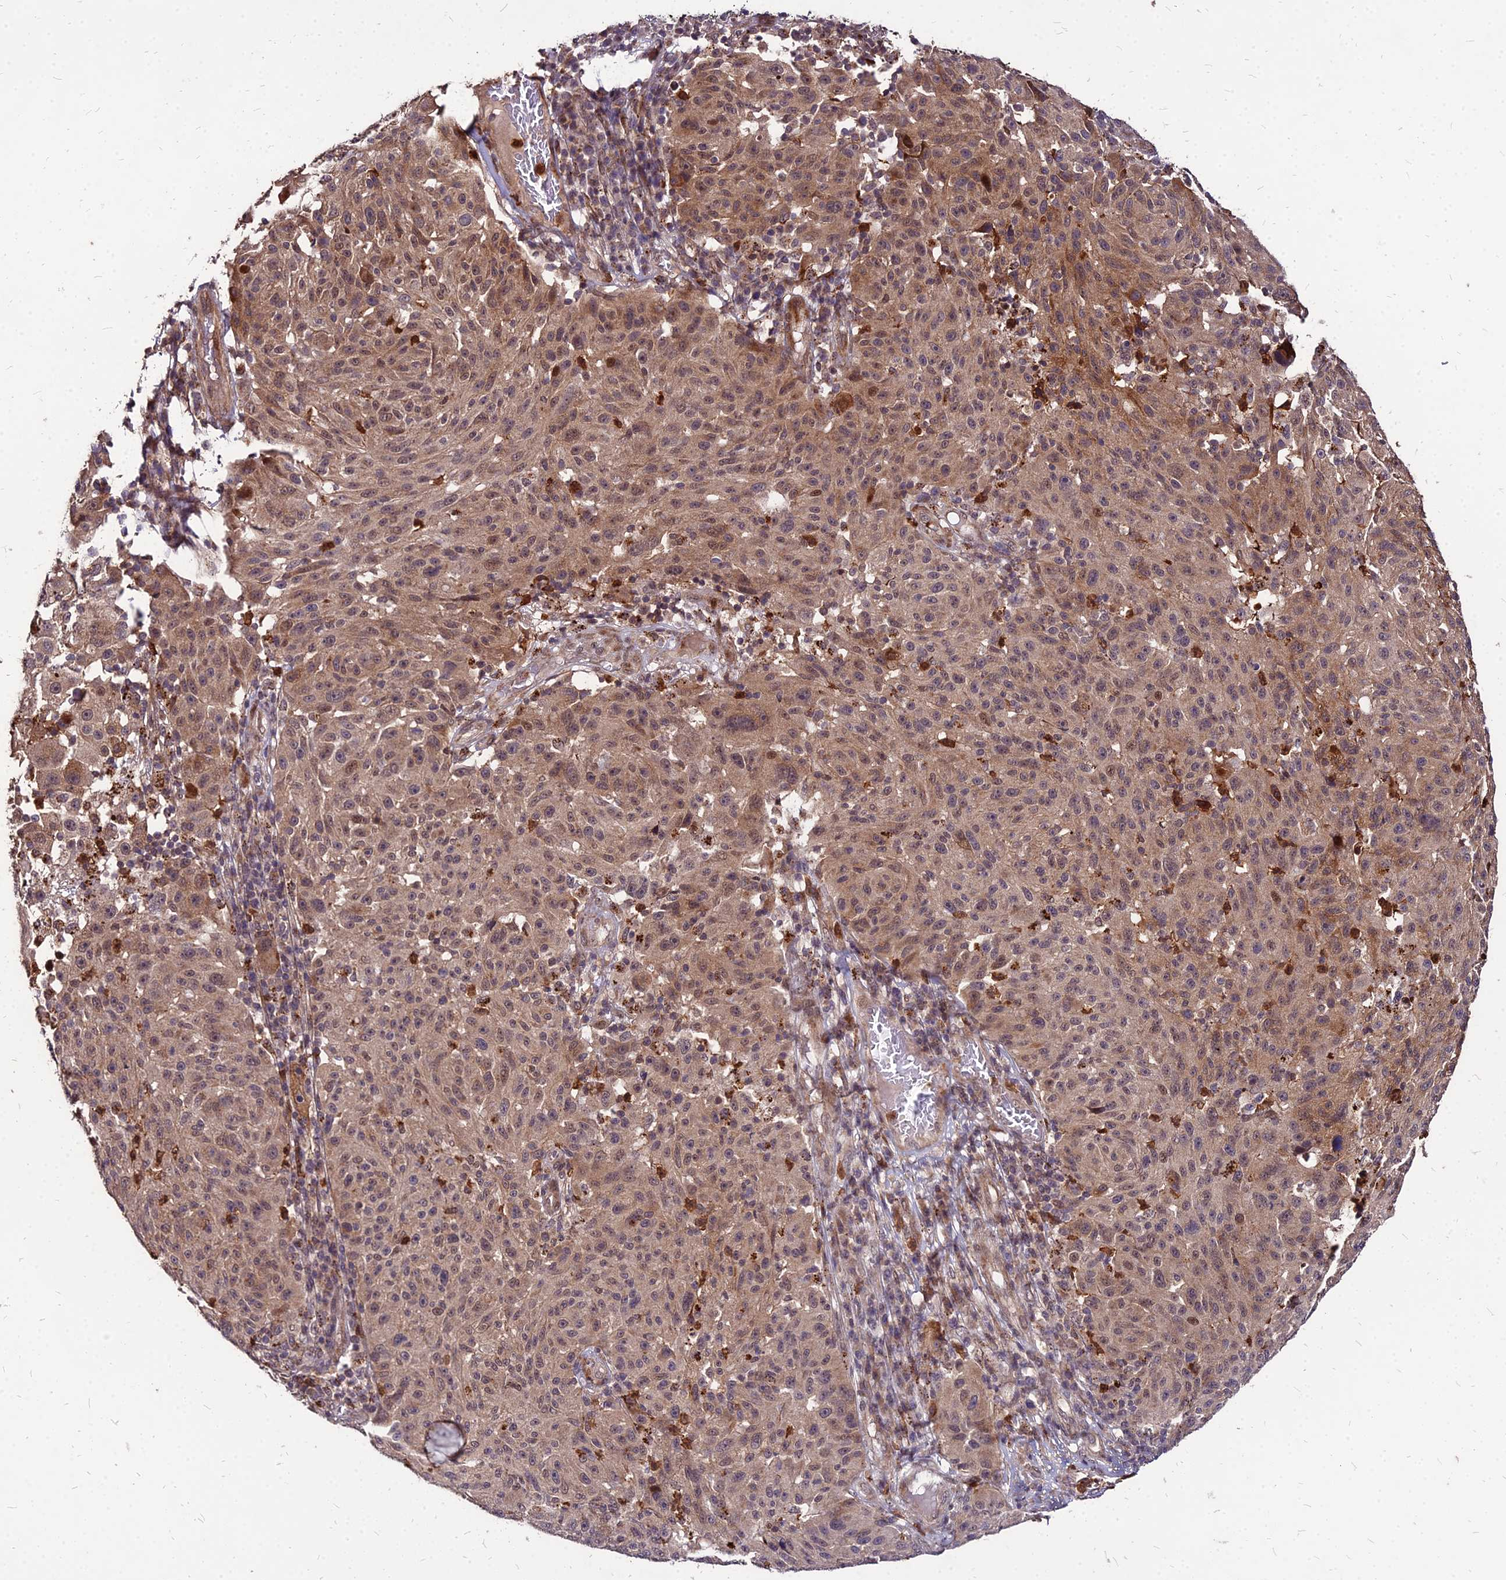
{"staining": {"intensity": "moderate", "quantity": "25%-75%", "location": "cytoplasmic/membranous,nuclear"}, "tissue": "melanoma", "cell_type": "Tumor cells", "image_type": "cancer", "snomed": [{"axis": "morphology", "description": "Malignant melanoma, NOS"}, {"axis": "topography", "description": "Skin"}], "caption": "Human malignant melanoma stained with a protein marker displays moderate staining in tumor cells.", "gene": "APBA3", "patient": {"sex": "male", "age": 53}}